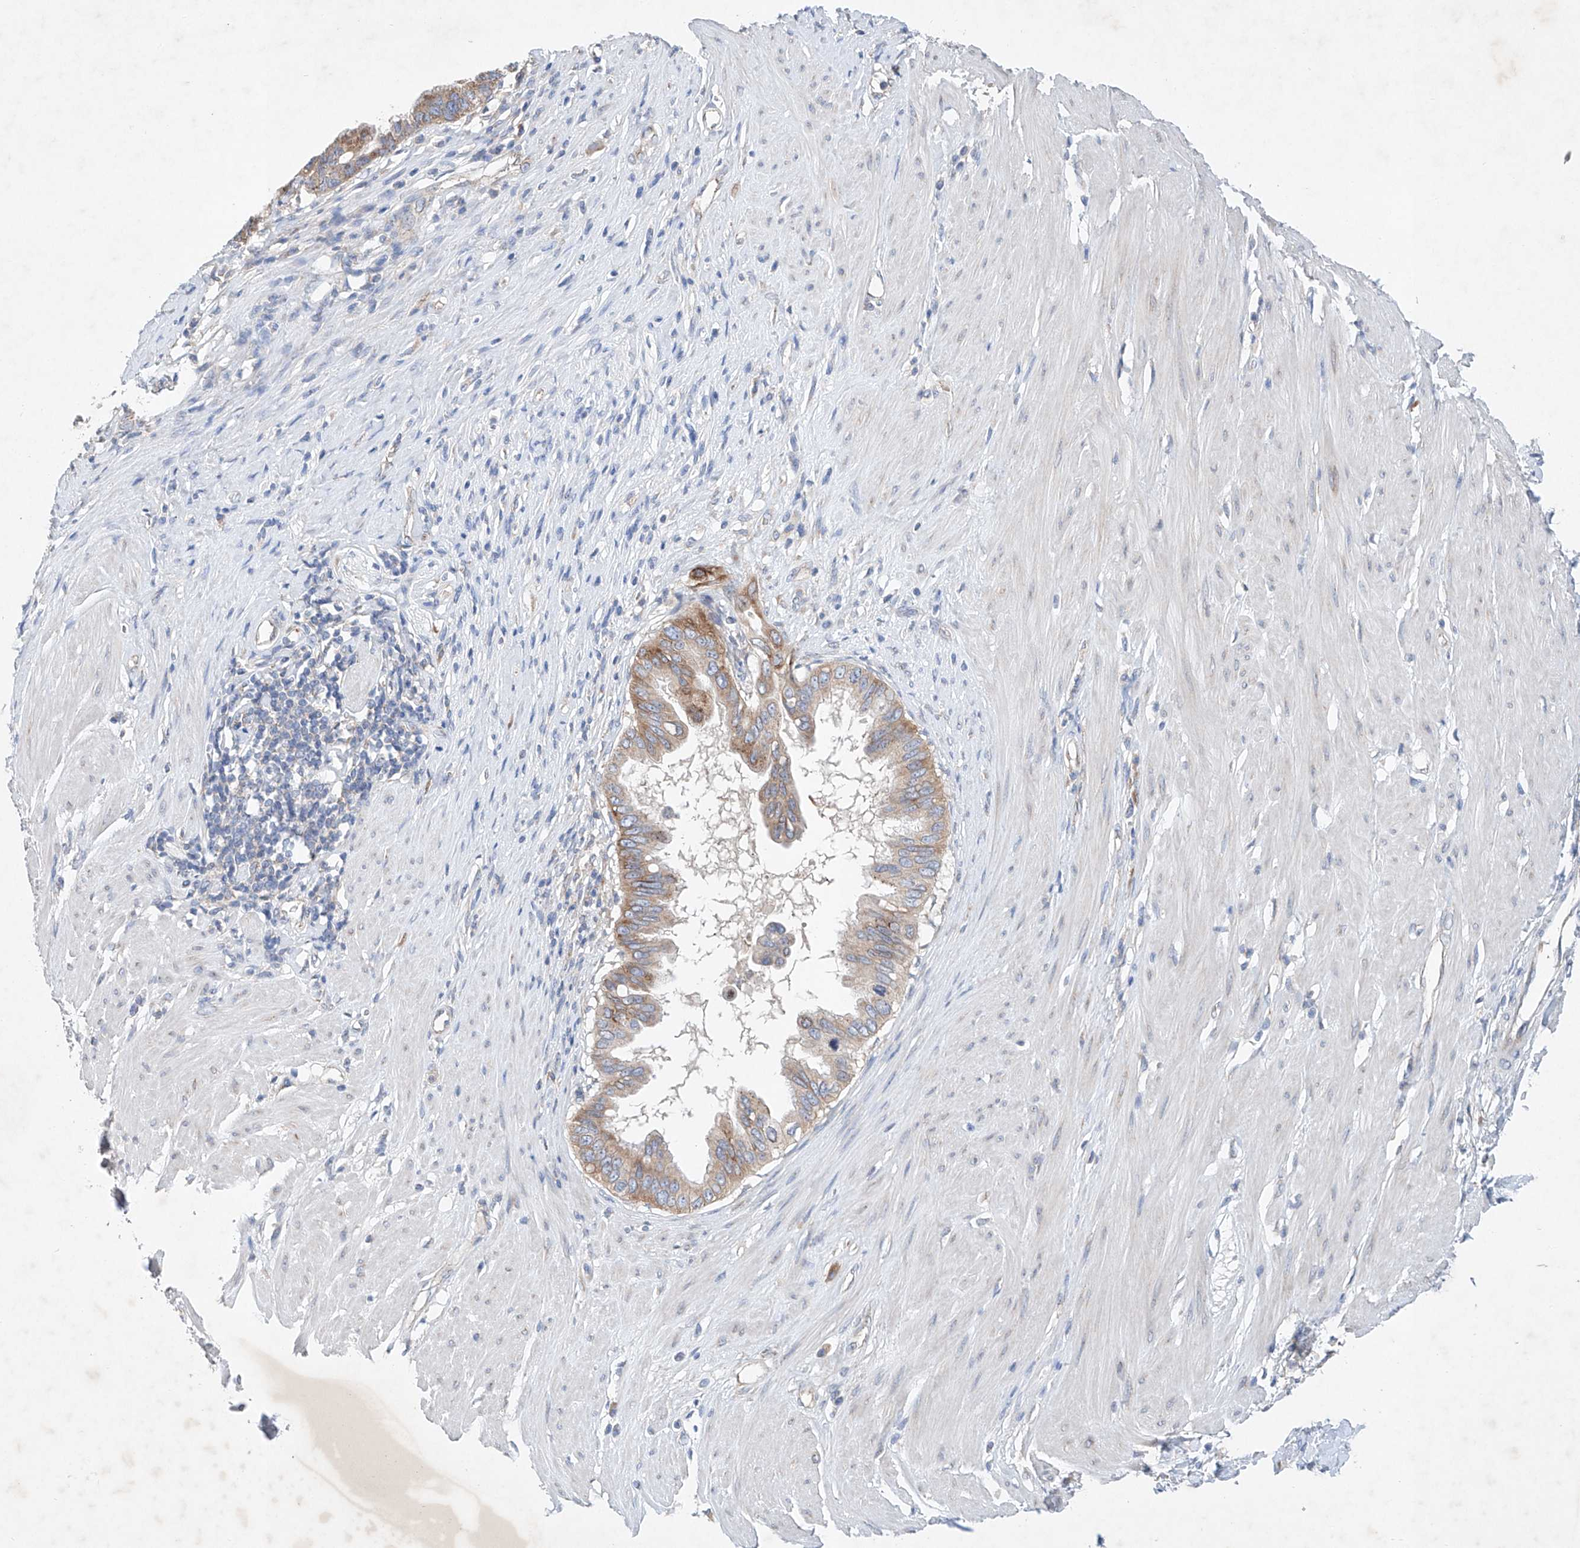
{"staining": {"intensity": "moderate", "quantity": "<25%", "location": "cytoplasmic/membranous"}, "tissue": "pancreatic cancer", "cell_type": "Tumor cells", "image_type": "cancer", "snomed": [{"axis": "morphology", "description": "Adenocarcinoma, NOS"}, {"axis": "topography", "description": "Pancreas"}], "caption": "Human adenocarcinoma (pancreatic) stained with a protein marker shows moderate staining in tumor cells.", "gene": "FASTK", "patient": {"sex": "female", "age": 56}}